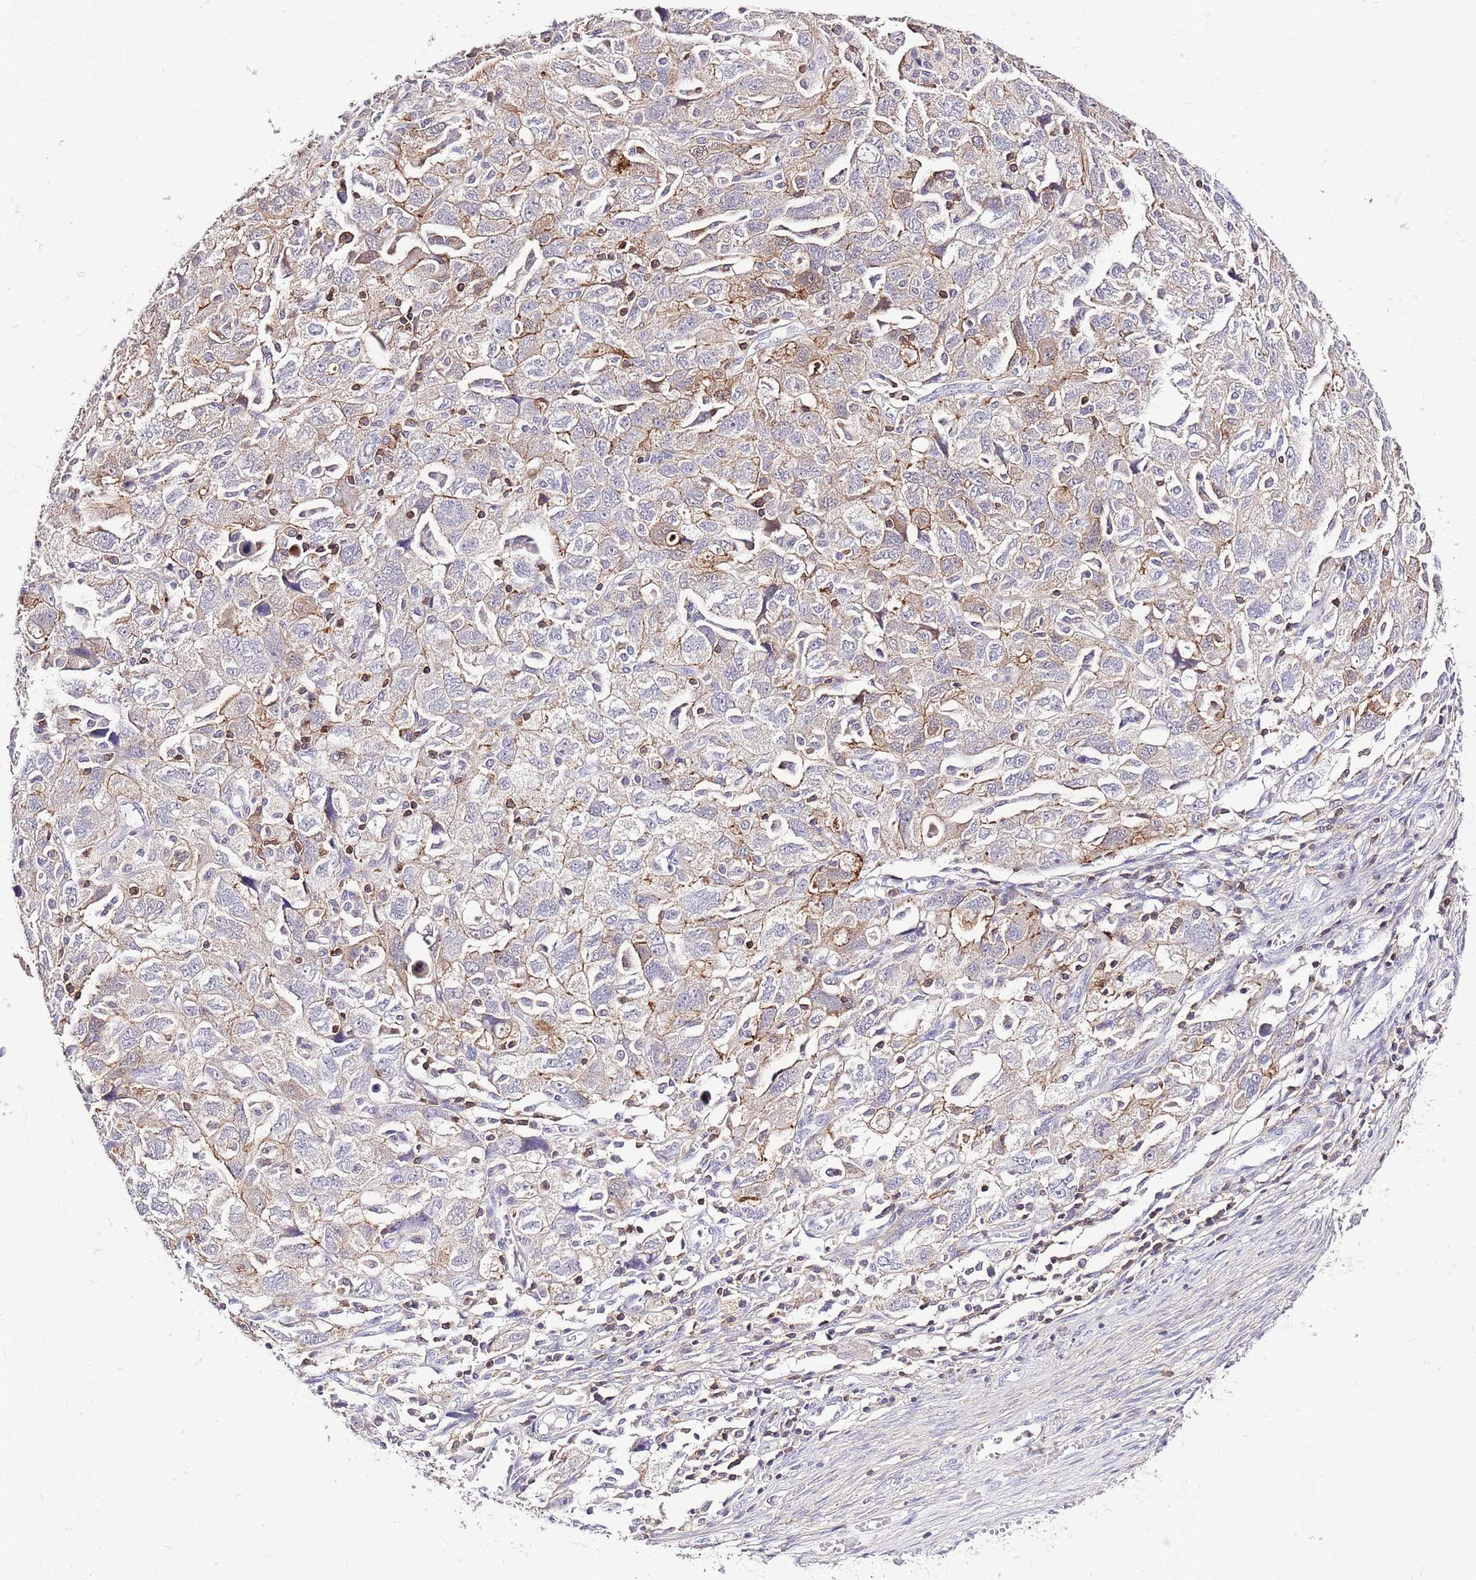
{"staining": {"intensity": "weak", "quantity": "<25%", "location": "cytoplasmic/membranous"}, "tissue": "ovarian cancer", "cell_type": "Tumor cells", "image_type": "cancer", "snomed": [{"axis": "morphology", "description": "Carcinoma, NOS"}, {"axis": "morphology", "description": "Cystadenocarcinoma, serous, NOS"}, {"axis": "topography", "description": "Ovary"}], "caption": "High magnification brightfield microscopy of ovarian serous cystadenocarcinoma stained with DAB (brown) and counterstained with hematoxylin (blue): tumor cells show no significant staining.", "gene": "EFHD1", "patient": {"sex": "female", "age": 69}}